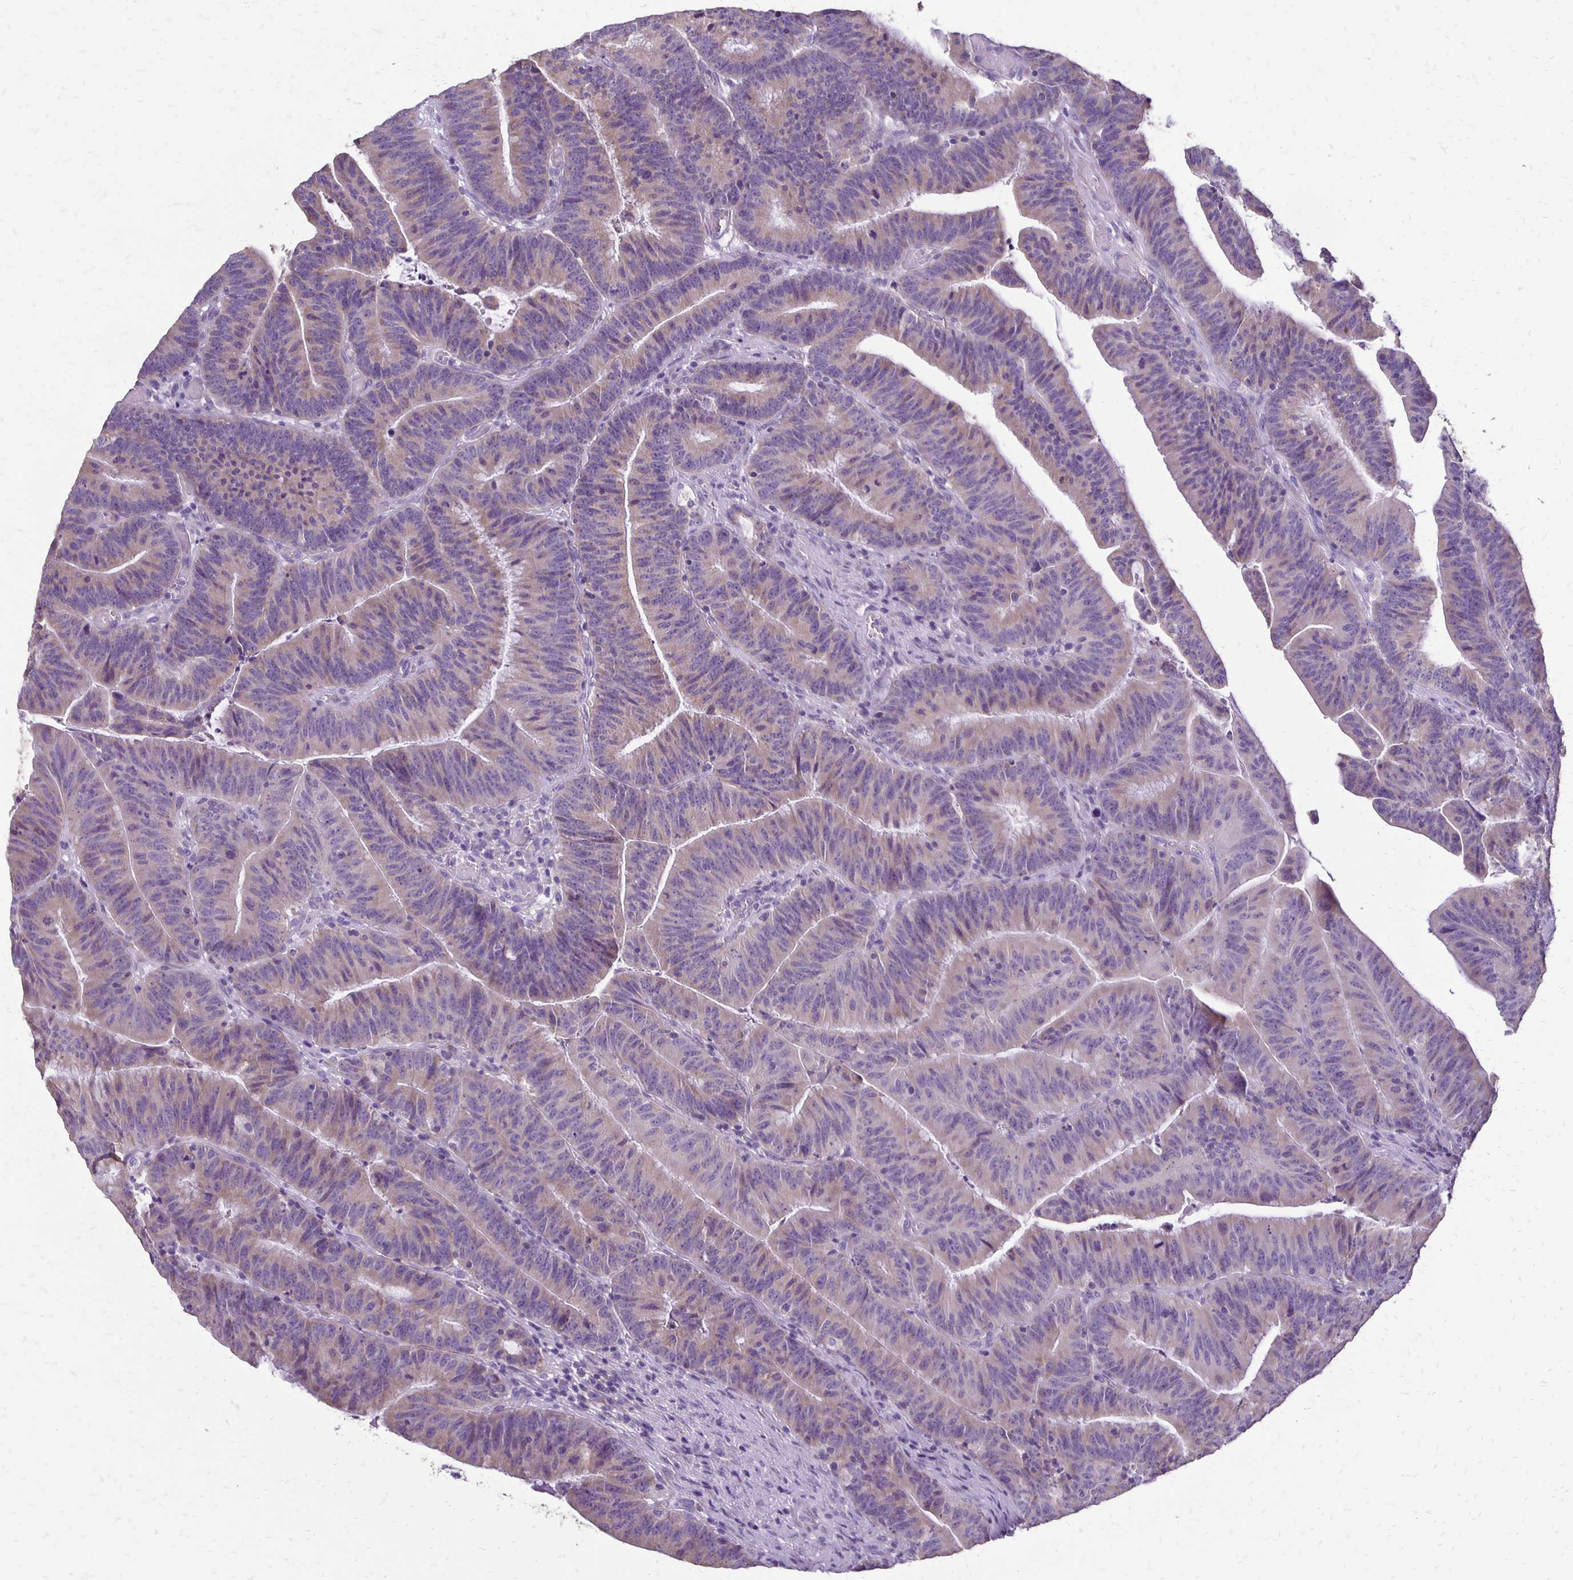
{"staining": {"intensity": "weak", "quantity": "25%-75%", "location": "cytoplasmic/membranous"}, "tissue": "colorectal cancer", "cell_type": "Tumor cells", "image_type": "cancer", "snomed": [{"axis": "morphology", "description": "Adenocarcinoma, NOS"}, {"axis": "topography", "description": "Colon"}], "caption": "The photomicrograph shows a brown stain indicating the presence of a protein in the cytoplasmic/membranous of tumor cells in colorectal cancer. (brown staining indicates protein expression, while blue staining denotes nuclei).", "gene": "ANKRD45", "patient": {"sex": "female", "age": 78}}